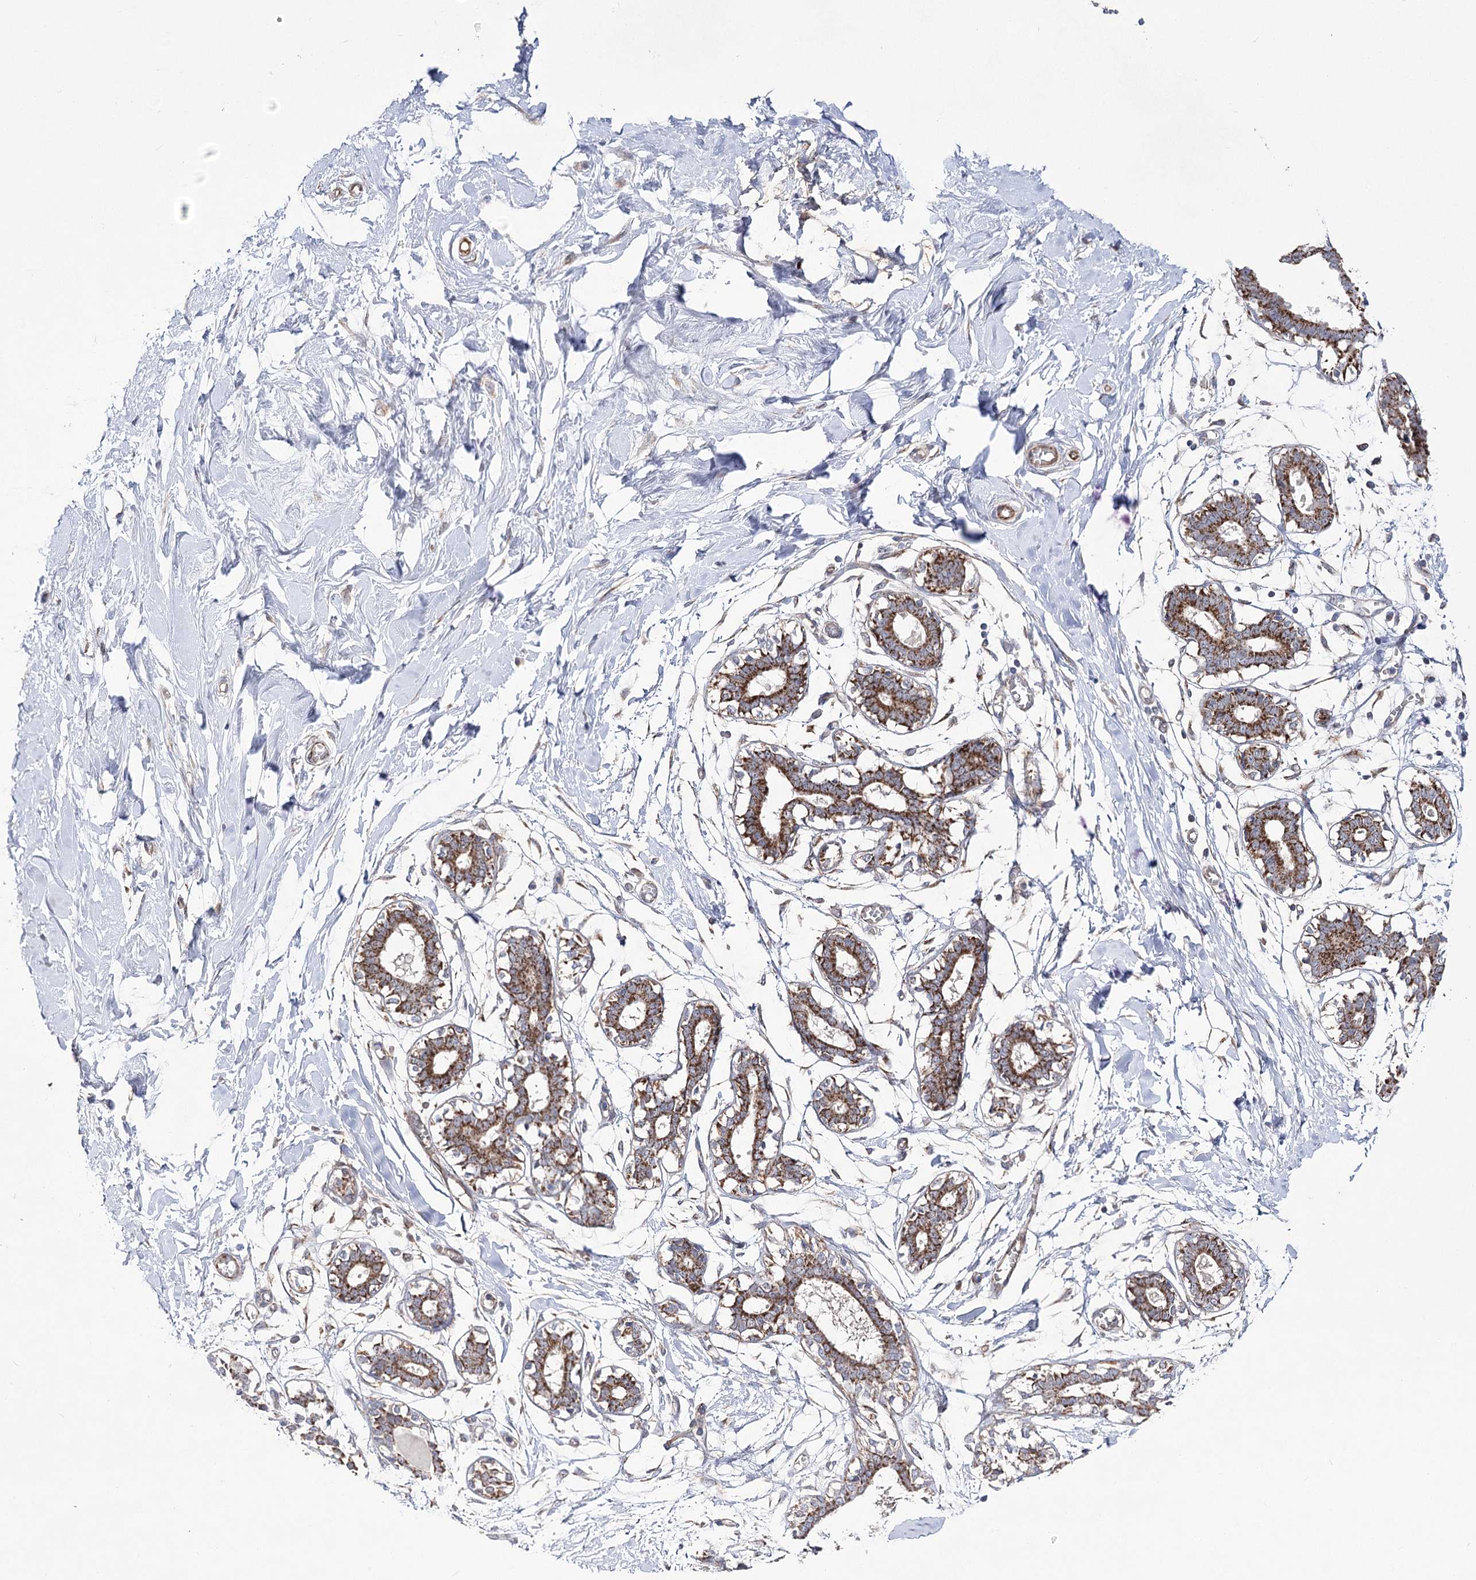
{"staining": {"intensity": "weak", "quantity": "25%-75%", "location": "cytoplasmic/membranous"}, "tissue": "breast", "cell_type": "Adipocytes", "image_type": "normal", "snomed": [{"axis": "morphology", "description": "Normal tissue, NOS"}, {"axis": "topography", "description": "Breast"}], "caption": "A brown stain shows weak cytoplasmic/membranous positivity of a protein in adipocytes of normal human breast. (DAB = brown stain, brightfield microscopy at high magnification).", "gene": "ECHDC3", "patient": {"sex": "female", "age": 27}}